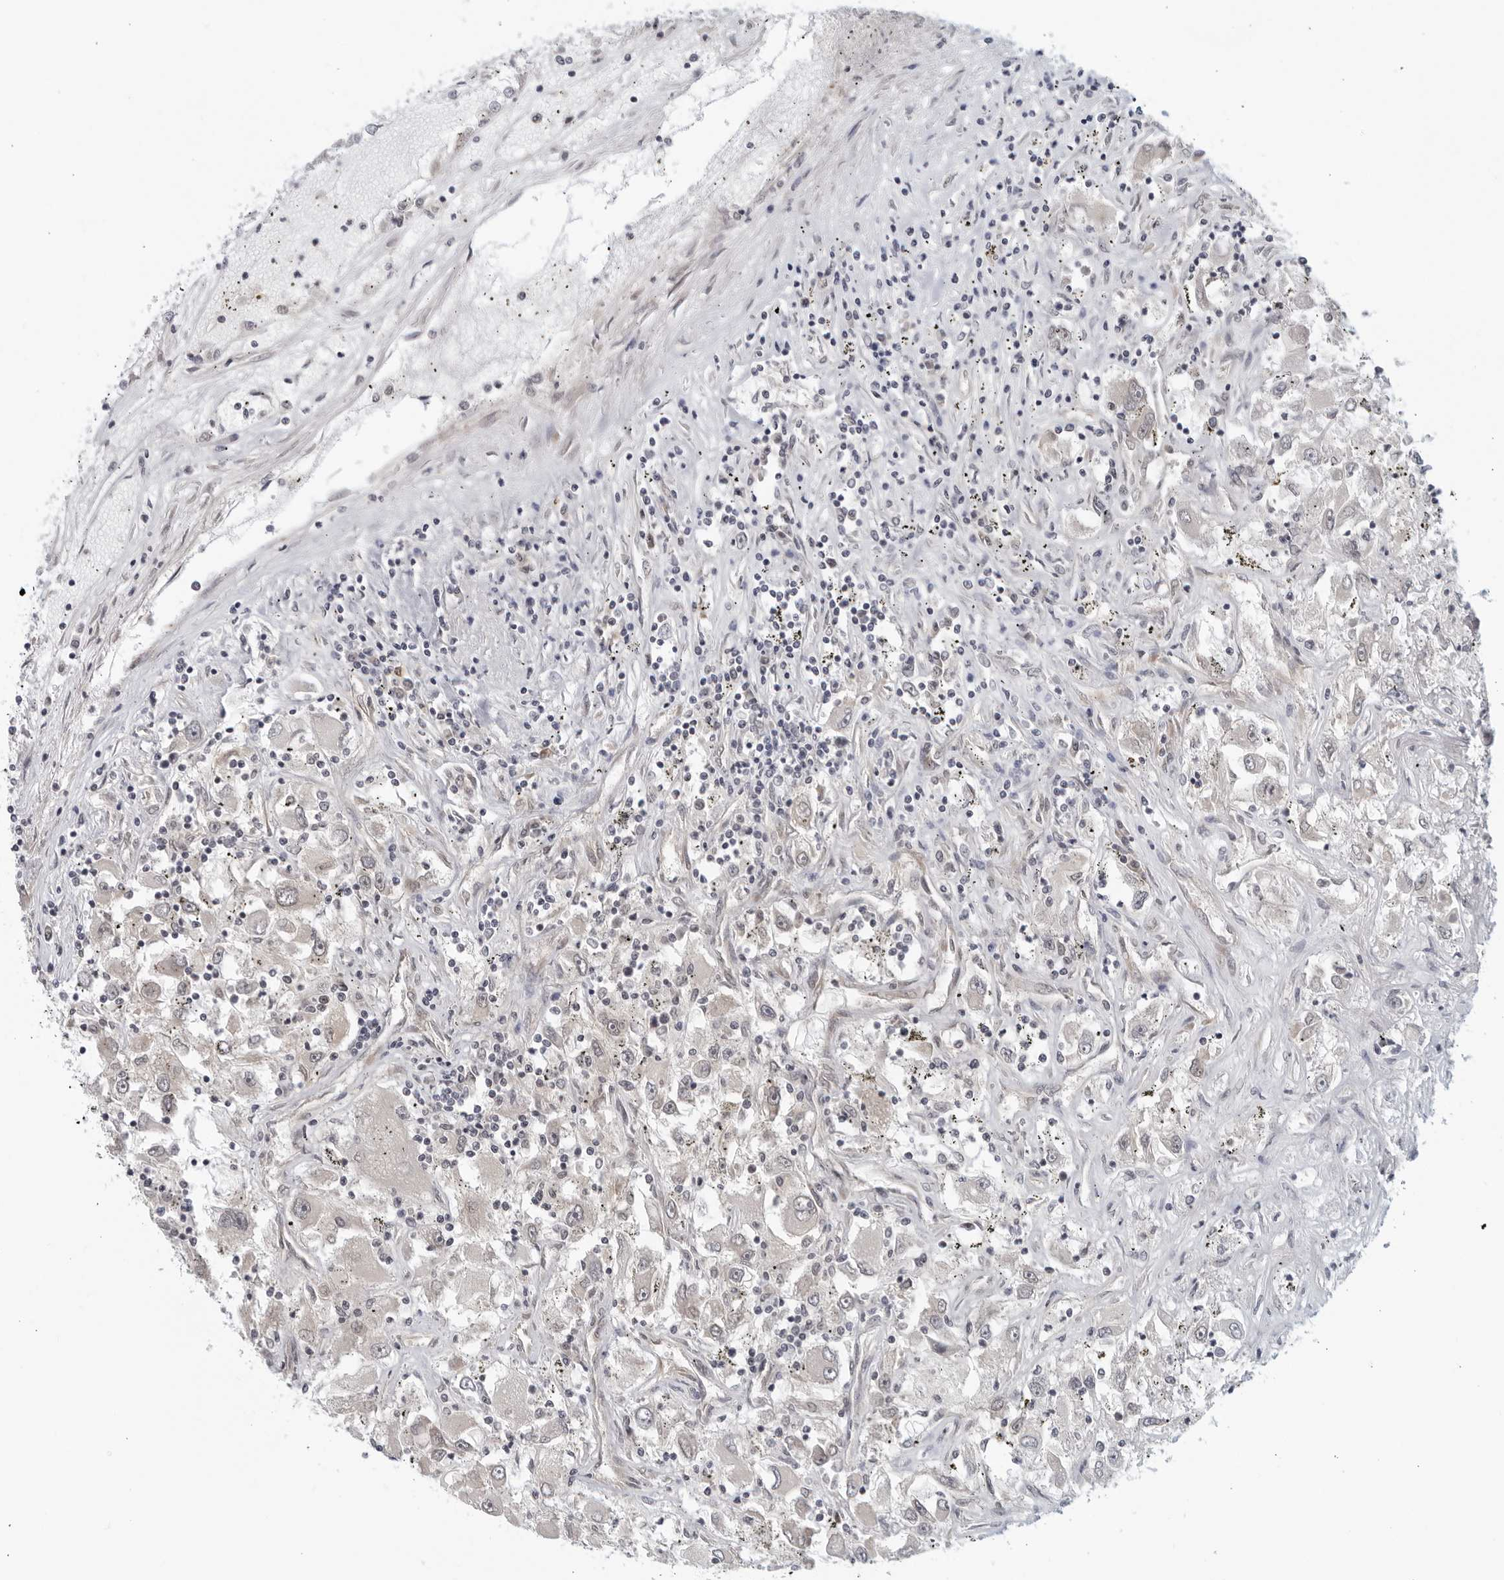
{"staining": {"intensity": "negative", "quantity": "none", "location": "none"}, "tissue": "renal cancer", "cell_type": "Tumor cells", "image_type": "cancer", "snomed": [{"axis": "morphology", "description": "Adenocarcinoma, NOS"}, {"axis": "topography", "description": "Kidney"}], "caption": "An image of renal adenocarcinoma stained for a protein shows no brown staining in tumor cells. (DAB (3,3'-diaminobenzidine) immunohistochemistry (IHC) with hematoxylin counter stain).", "gene": "RC3H1", "patient": {"sex": "female", "age": 52}}